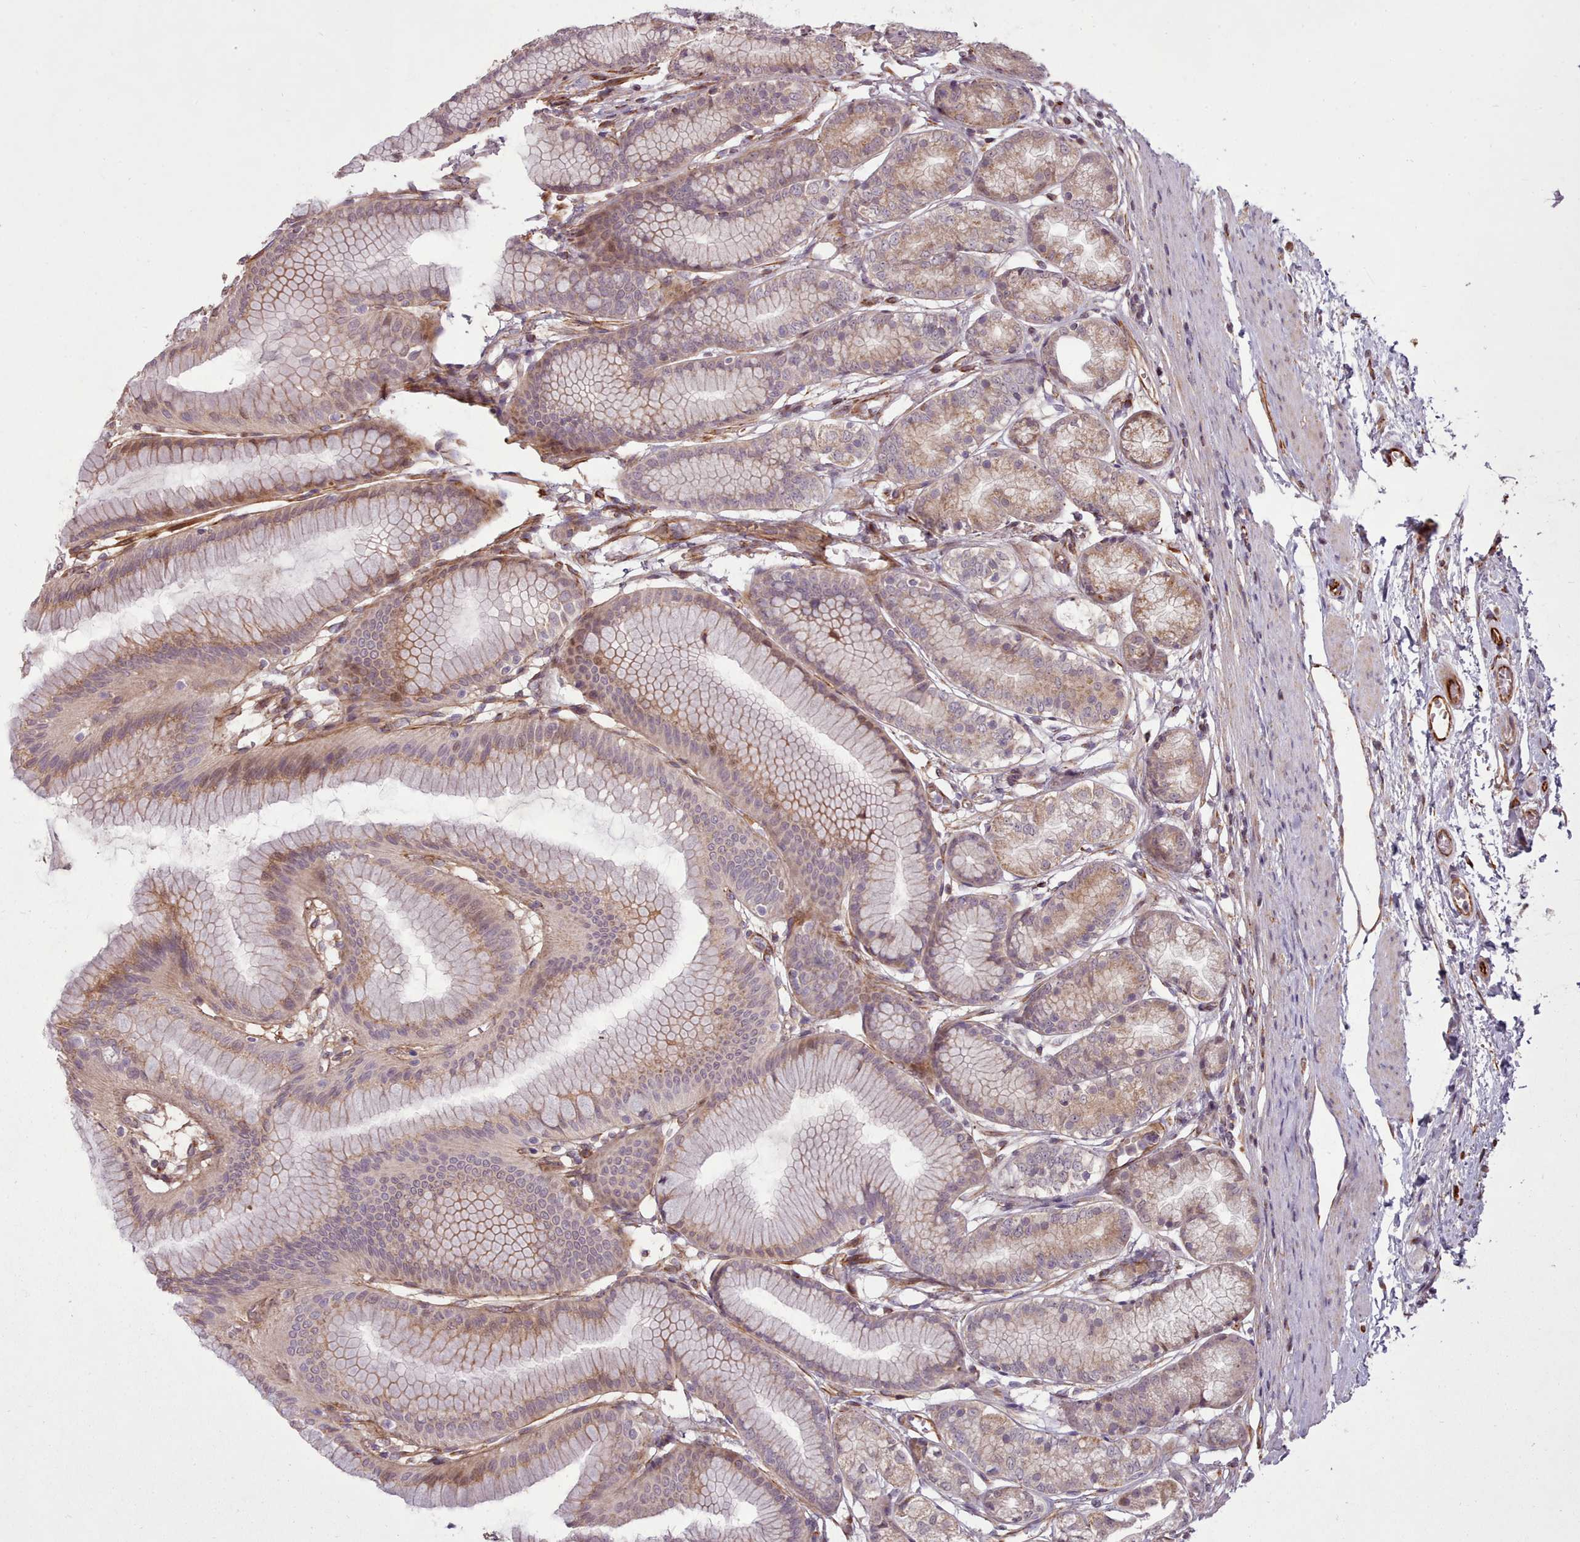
{"staining": {"intensity": "strong", "quantity": "25%-75%", "location": "cytoplasmic/membranous"}, "tissue": "stomach", "cell_type": "Glandular cells", "image_type": "normal", "snomed": [{"axis": "morphology", "description": "Normal tissue, NOS"}, {"axis": "morphology", "description": "Adenocarcinoma, NOS"}, {"axis": "morphology", "description": "Adenocarcinoma, High grade"}, {"axis": "topography", "description": "Stomach, upper"}, {"axis": "topography", "description": "Stomach"}], "caption": "Strong cytoplasmic/membranous expression for a protein is appreciated in about 25%-75% of glandular cells of normal stomach using immunohistochemistry.", "gene": "GBGT1", "patient": {"sex": "female", "age": 65}}